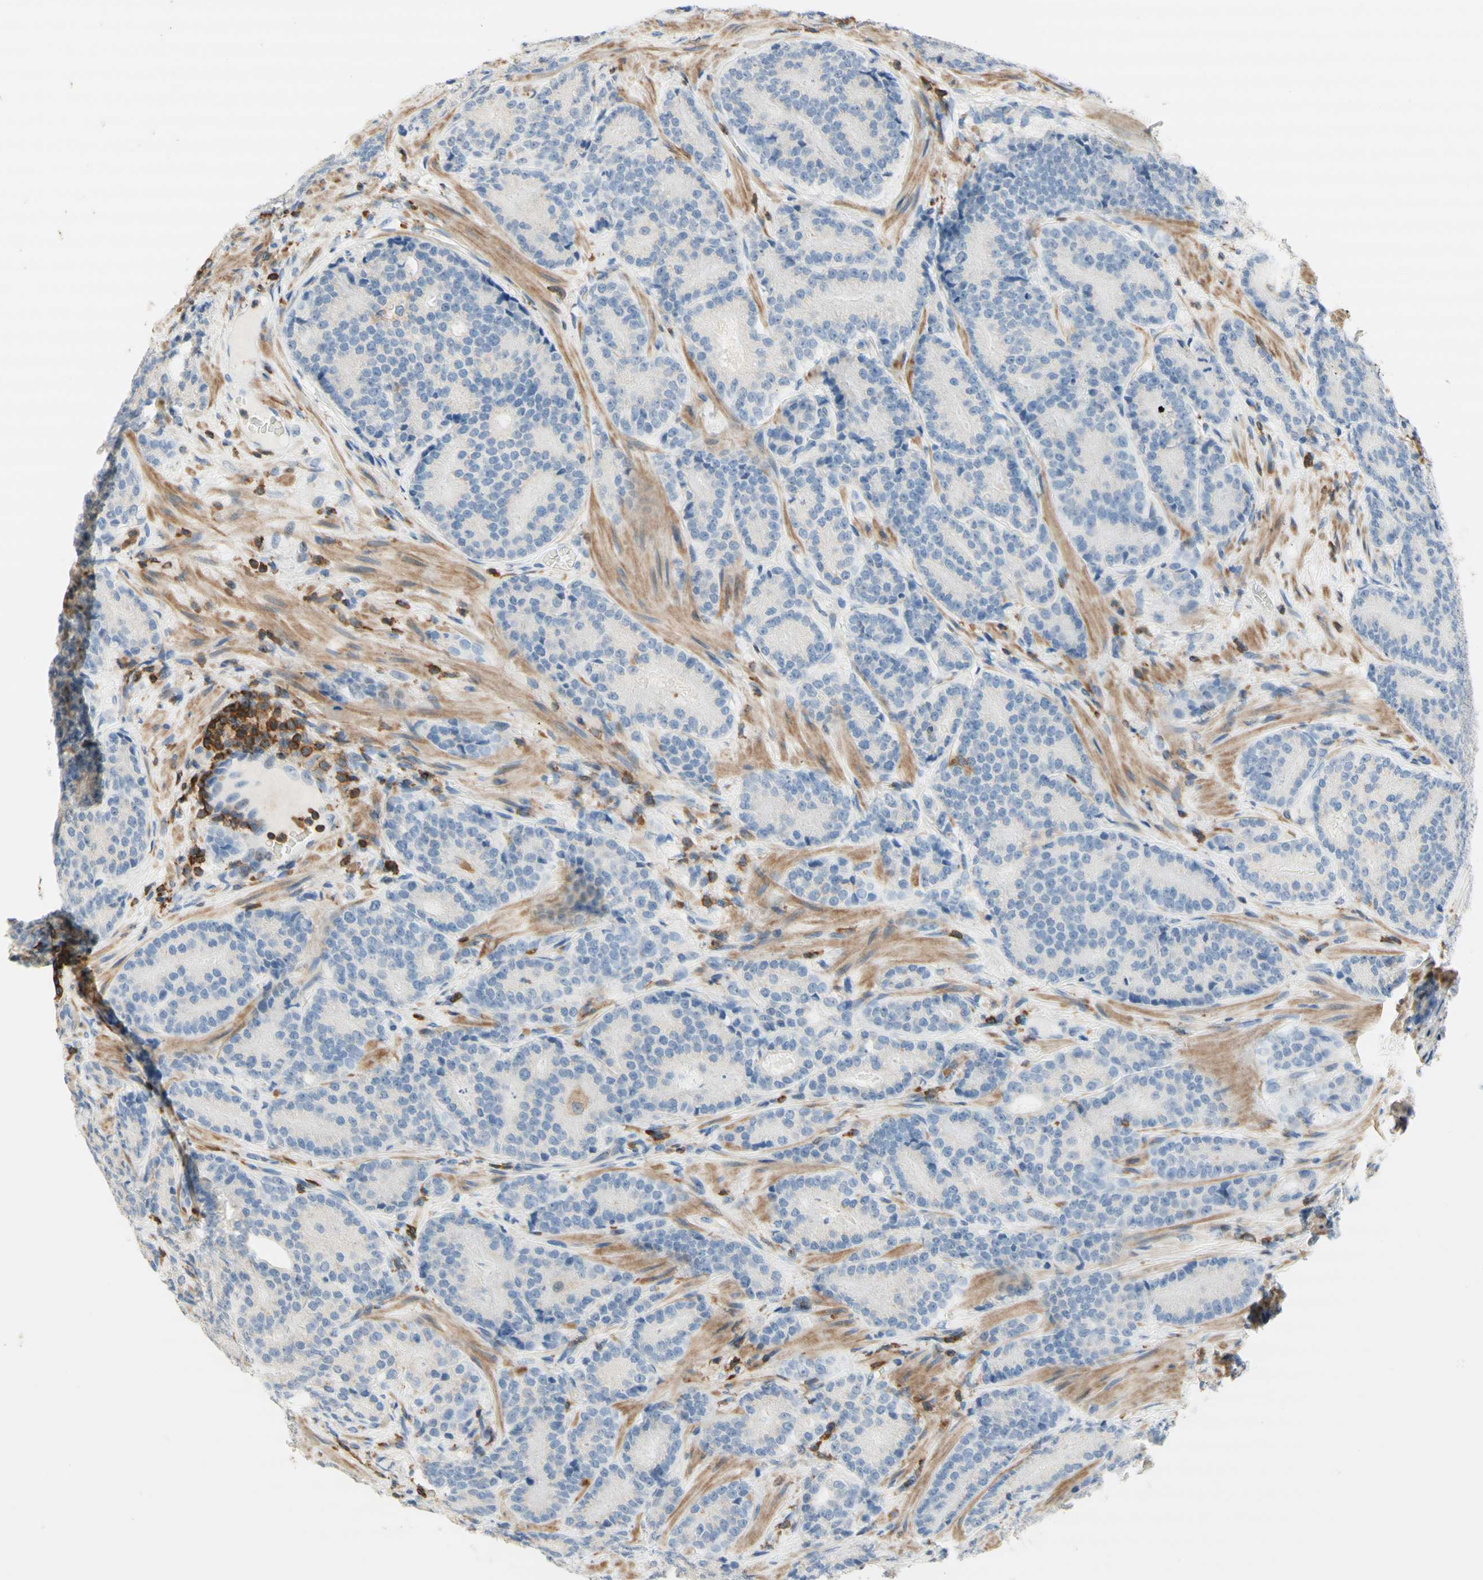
{"staining": {"intensity": "negative", "quantity": "none", "location": "none"}, "tissue": "prostate cancer", "cell_type": "Tumor cells", "image_type": "cancer", "snomed": [{"axis": "morphology", "description": "Adenocarcinoma, High grade"}, {"axis": "topography", "description": "Prostate"}], "caption": "This image is of prostate high-grade adenocarcinoma stained with immunohistochemistry to label a protein in brown with the nuclei are counter-stained blue. There is no staining in tumor cells.", "gene": "SPINK6", "patient": {"sex": "male", "age": 61}}